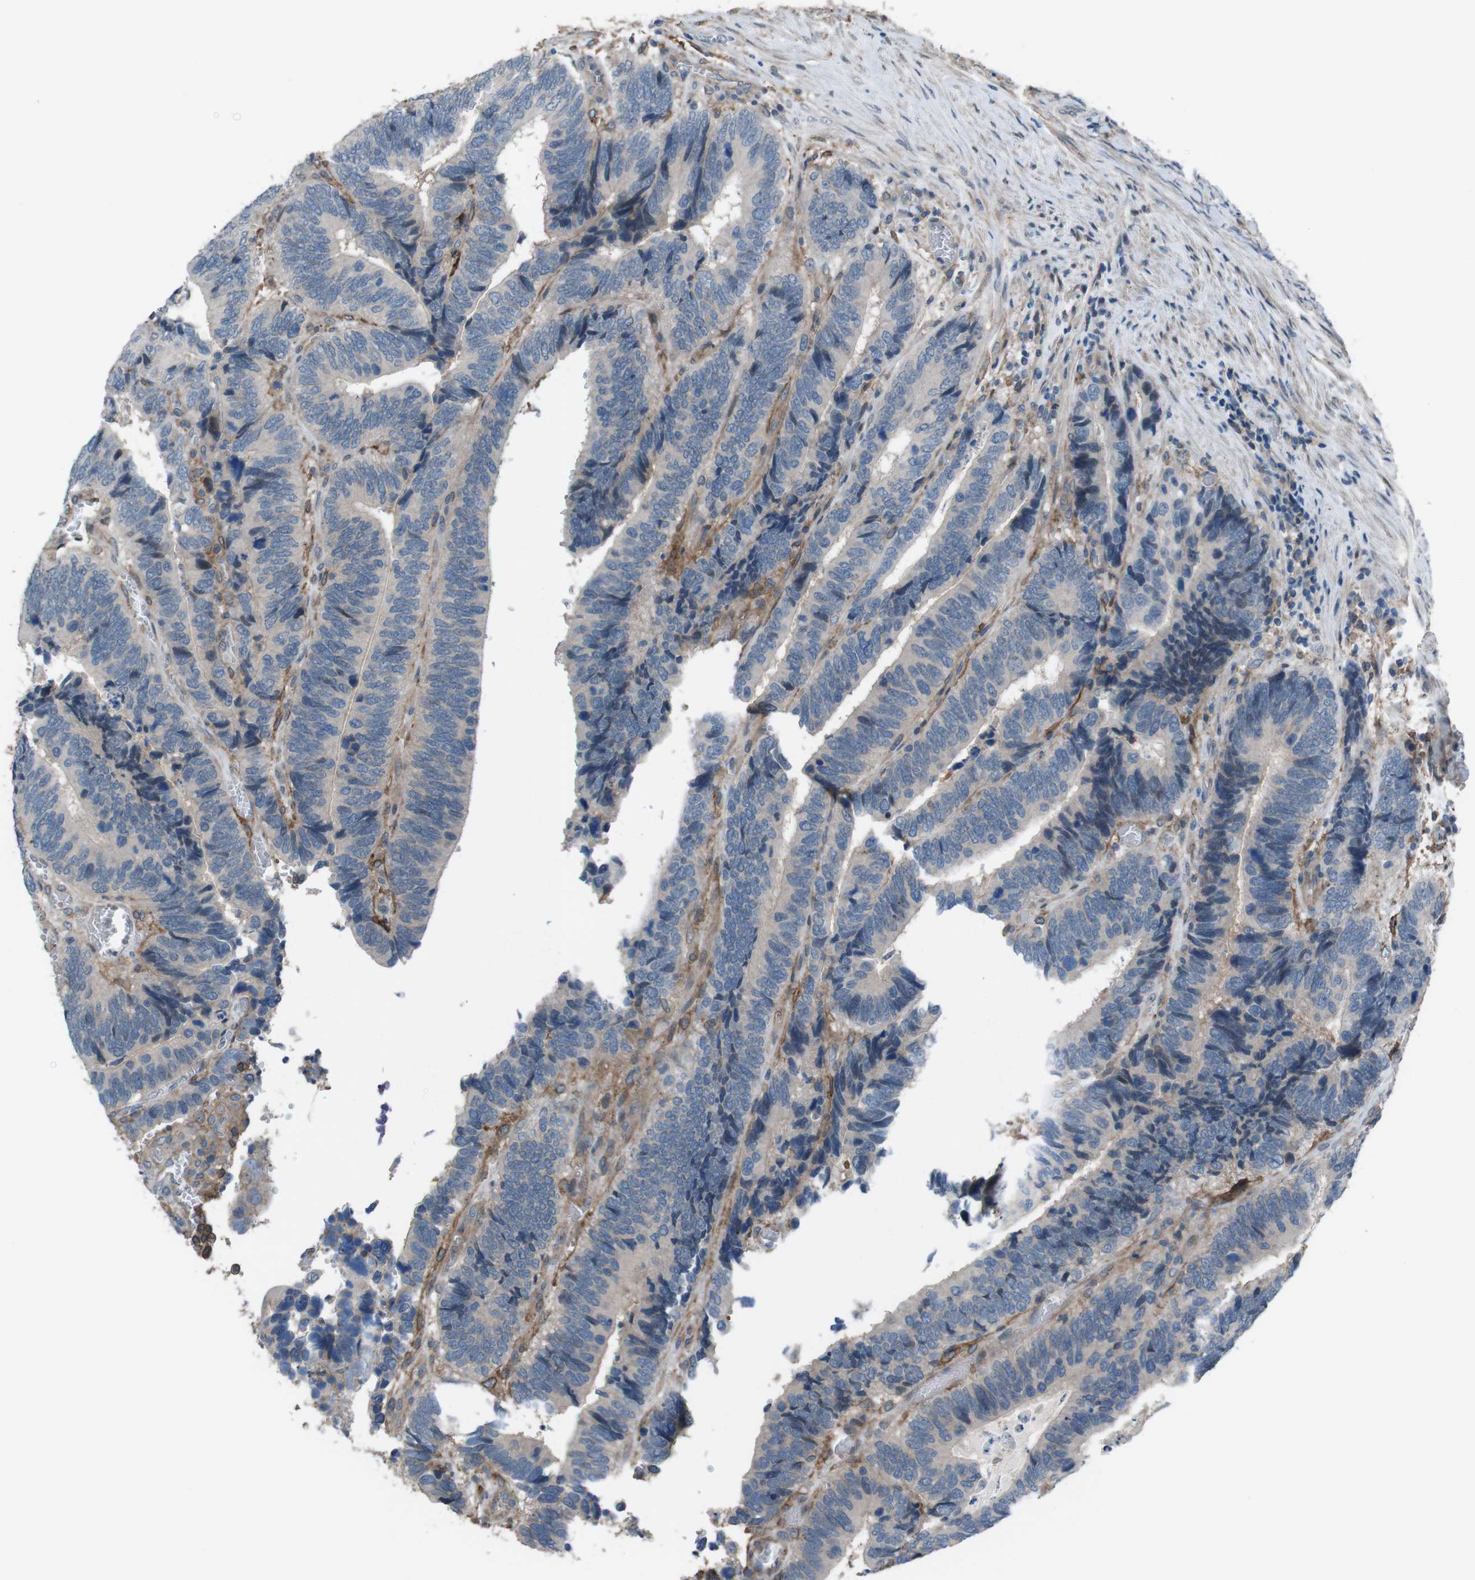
{"staining": {"intensity": "negative", "quantity": "none", "location": "none"}, "tissue": "colorectal cancer", "cell_type": "Tumor cells", "image_type": "cancer", "snomed": [{"axis": "morphology", "description": "Adenocarcinoma, NOS"}, {"axis": "topography", "description": "Colon"}], "caption": "A high-resolution image shows immunohistochemistry staining of colorectal adenocarcinoma, which demonstrates no significant staining in tumor cells.", "gene": "ATP2B1", "patient": {"sex": "male", "age": 72}}